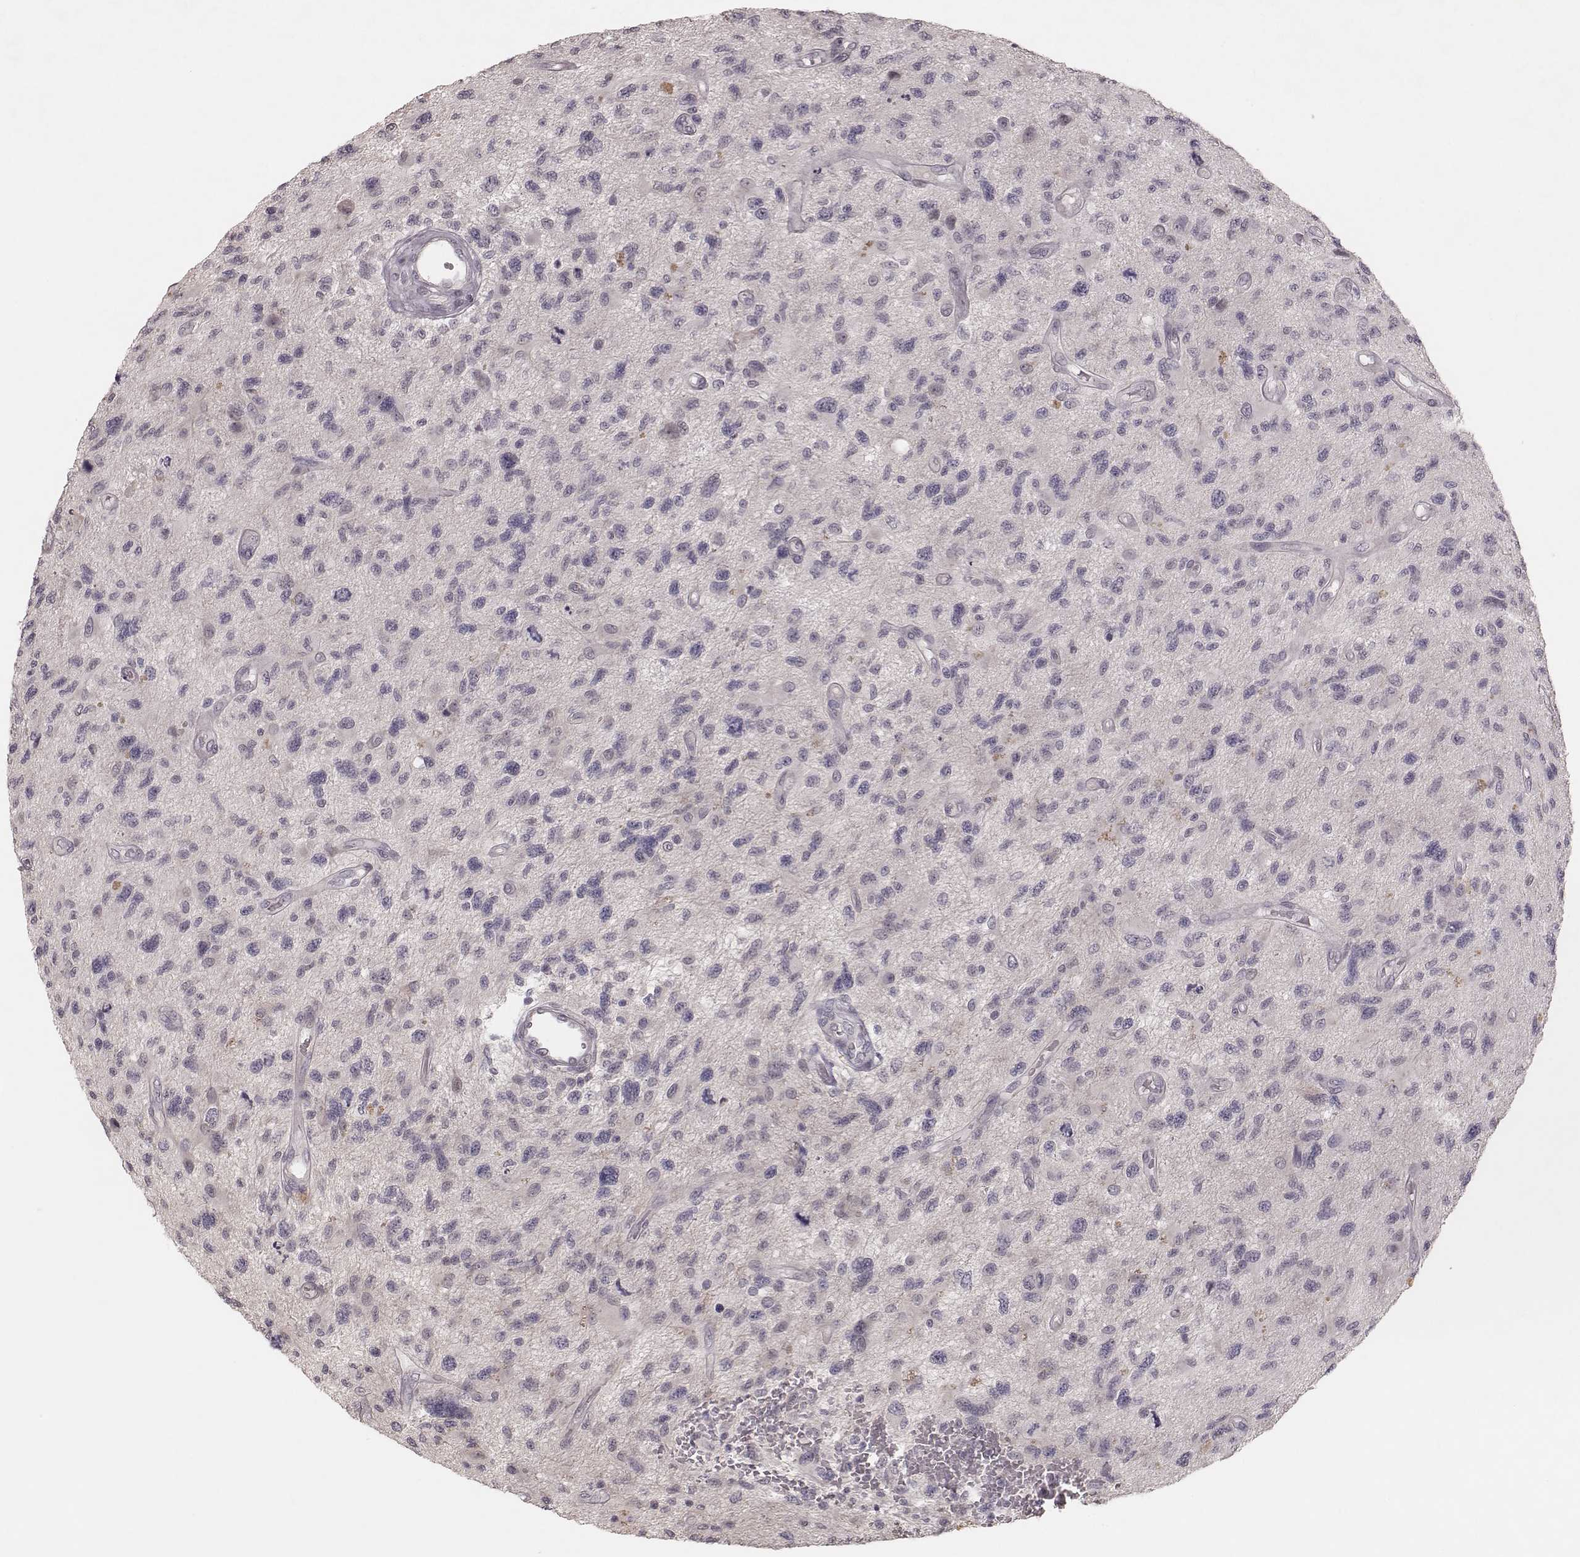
{"staining": {"intensity": "negative", "quantity": "none", "location": "none"}, "tissue": "glioma", "cell_type": "Tumor cells", "image_type": "cancer", "snomed": [{"axis": "morphology", "description": "Glioma, malignant, NOS"}, {"axis": "morphology", "description": "Glioma, malignant, High grade"}, {"axis": "topography", "description": "Brain"}], "caption": "Tumor cells are negative for protein expression in human glioma.", "gene": "FAM13B", "patient": {"sex": "female", "age": 71}}